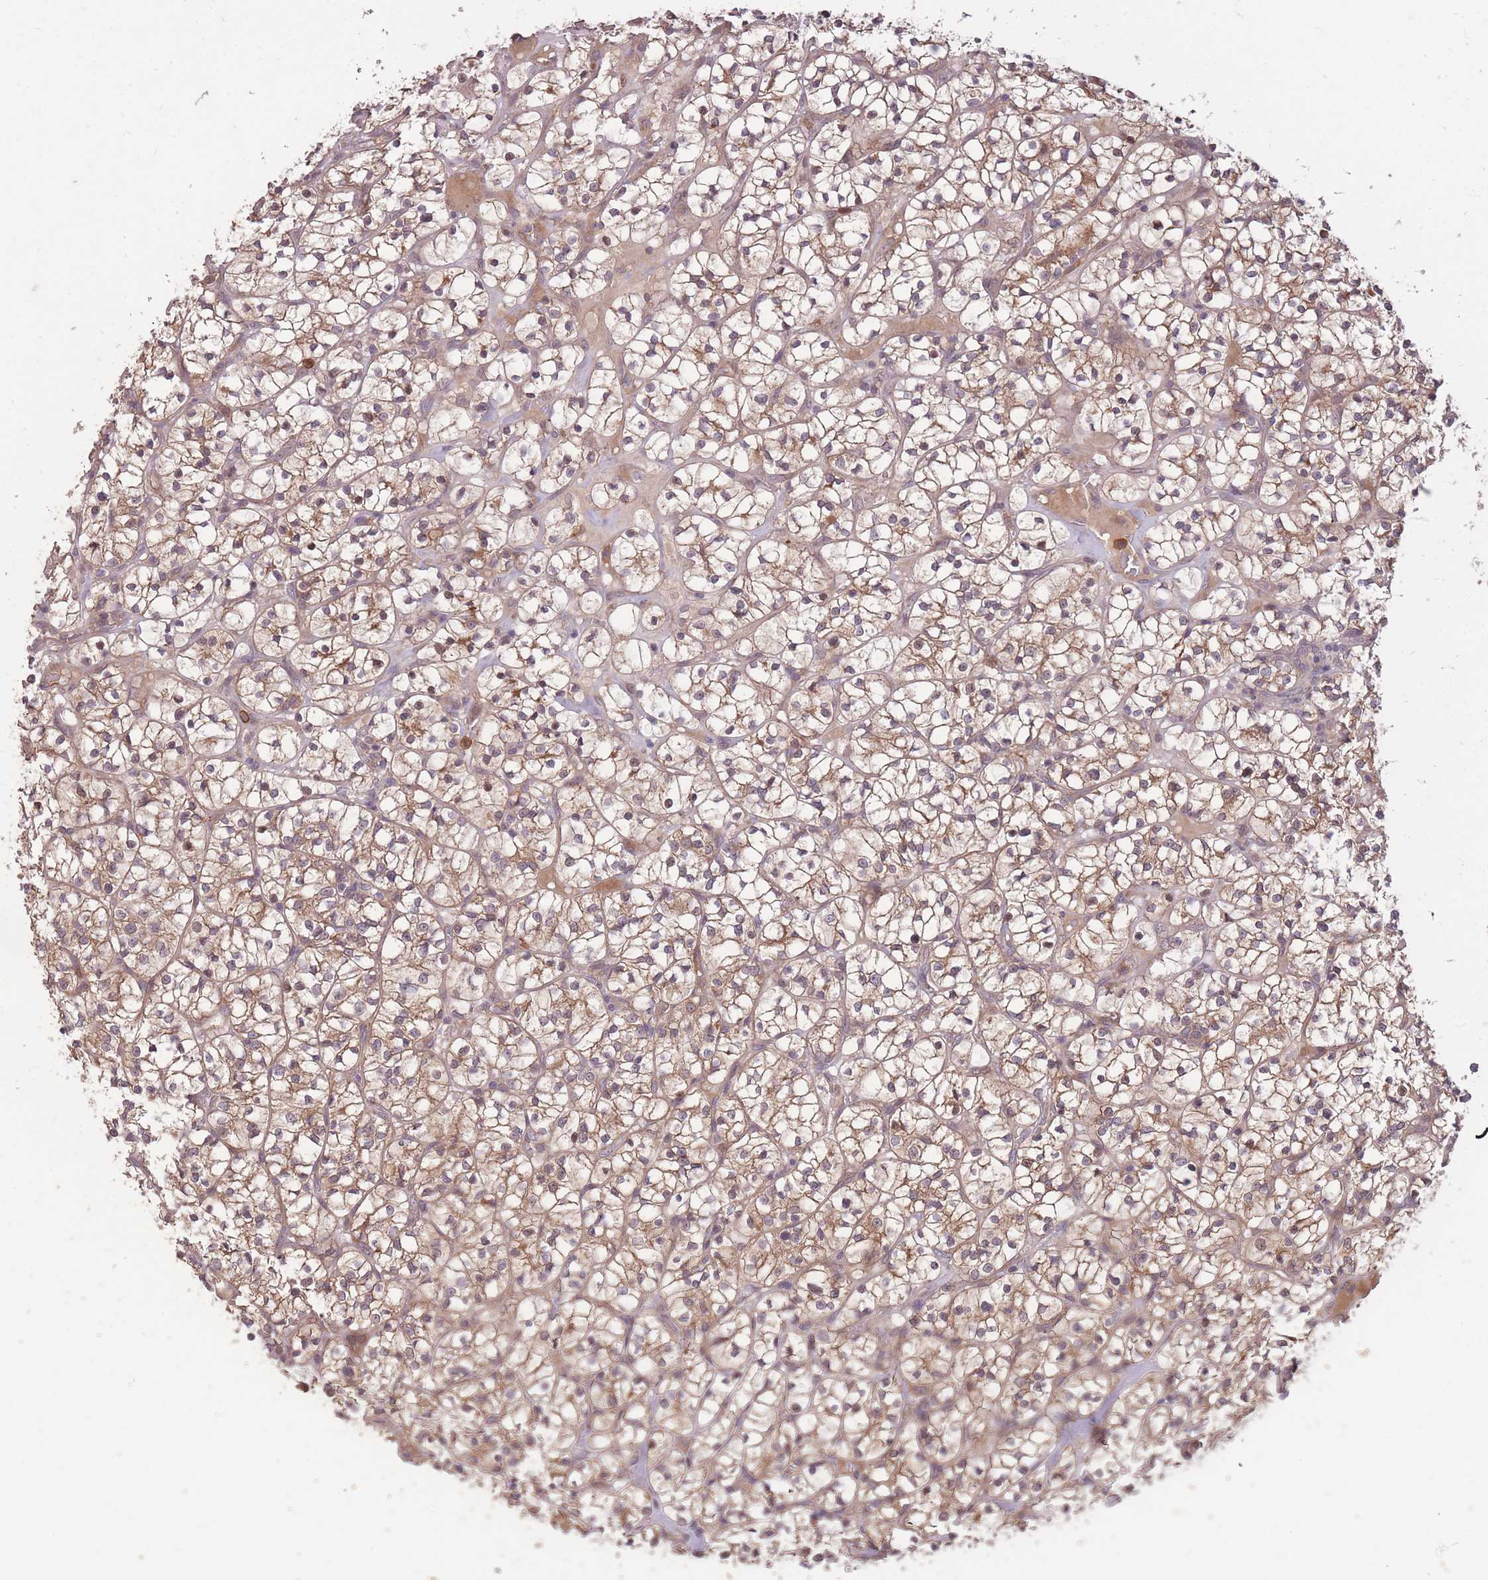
{"staining": {"intensity": "moderate", "quantity": ">75%", "location": "cytoplasmic/membranous"}, "tissue": "renal cancer", "cell_type": "Tumor cells", "image_type": "cancer", "snomed": [{"axis": "morphology", "description": "Adenocarcinoma, NOS"}, {"axis": "topography", "description": "Kidney"}], "caption": "DAB immunohistochemical staining of human renal cancer displays moderate cytoplasmic/membranous protein expression in approximately >75% of tumor cells.", "gene": "IGF2BP2", "patient": {"sex": "female", "age": 64}}